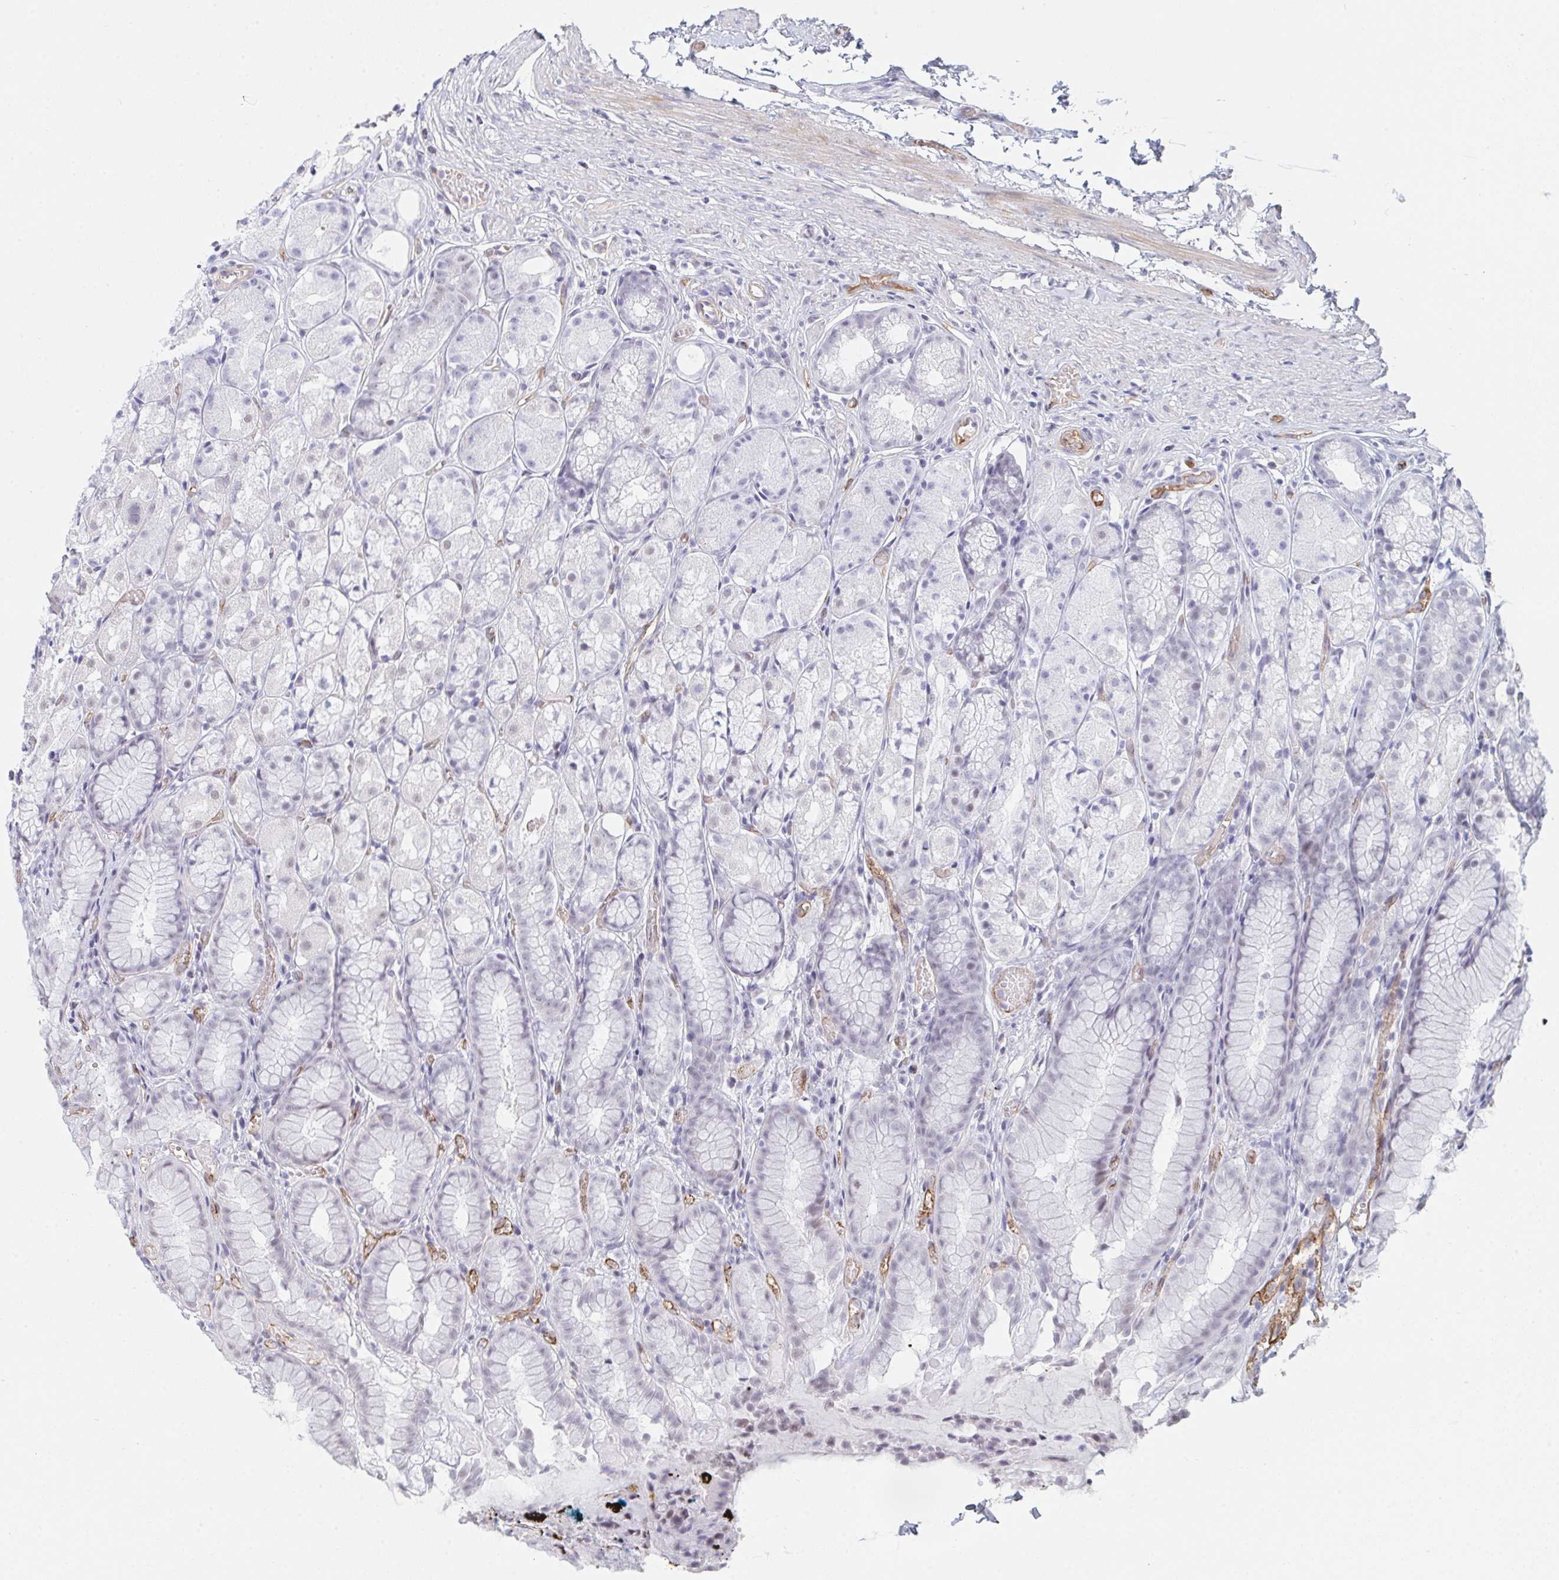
{"staining": {"intensity": "weak", "quantity": "<25%", "location": "nuclear"}, "tissue": "stomach", "cell_type": "Glandular cells", "image_type": "normal", "snomed": [{"axis": "morphology", "description": "Normal tissue, NOS"}, {"axis": "topography", "description": "Stomach"}], "caption": "This is an IHC micrograph of benign human stomach. There is no expression in glandular cells.", "gene": "DSCAML1", "patient": {"sex": "male", "age": 70}}